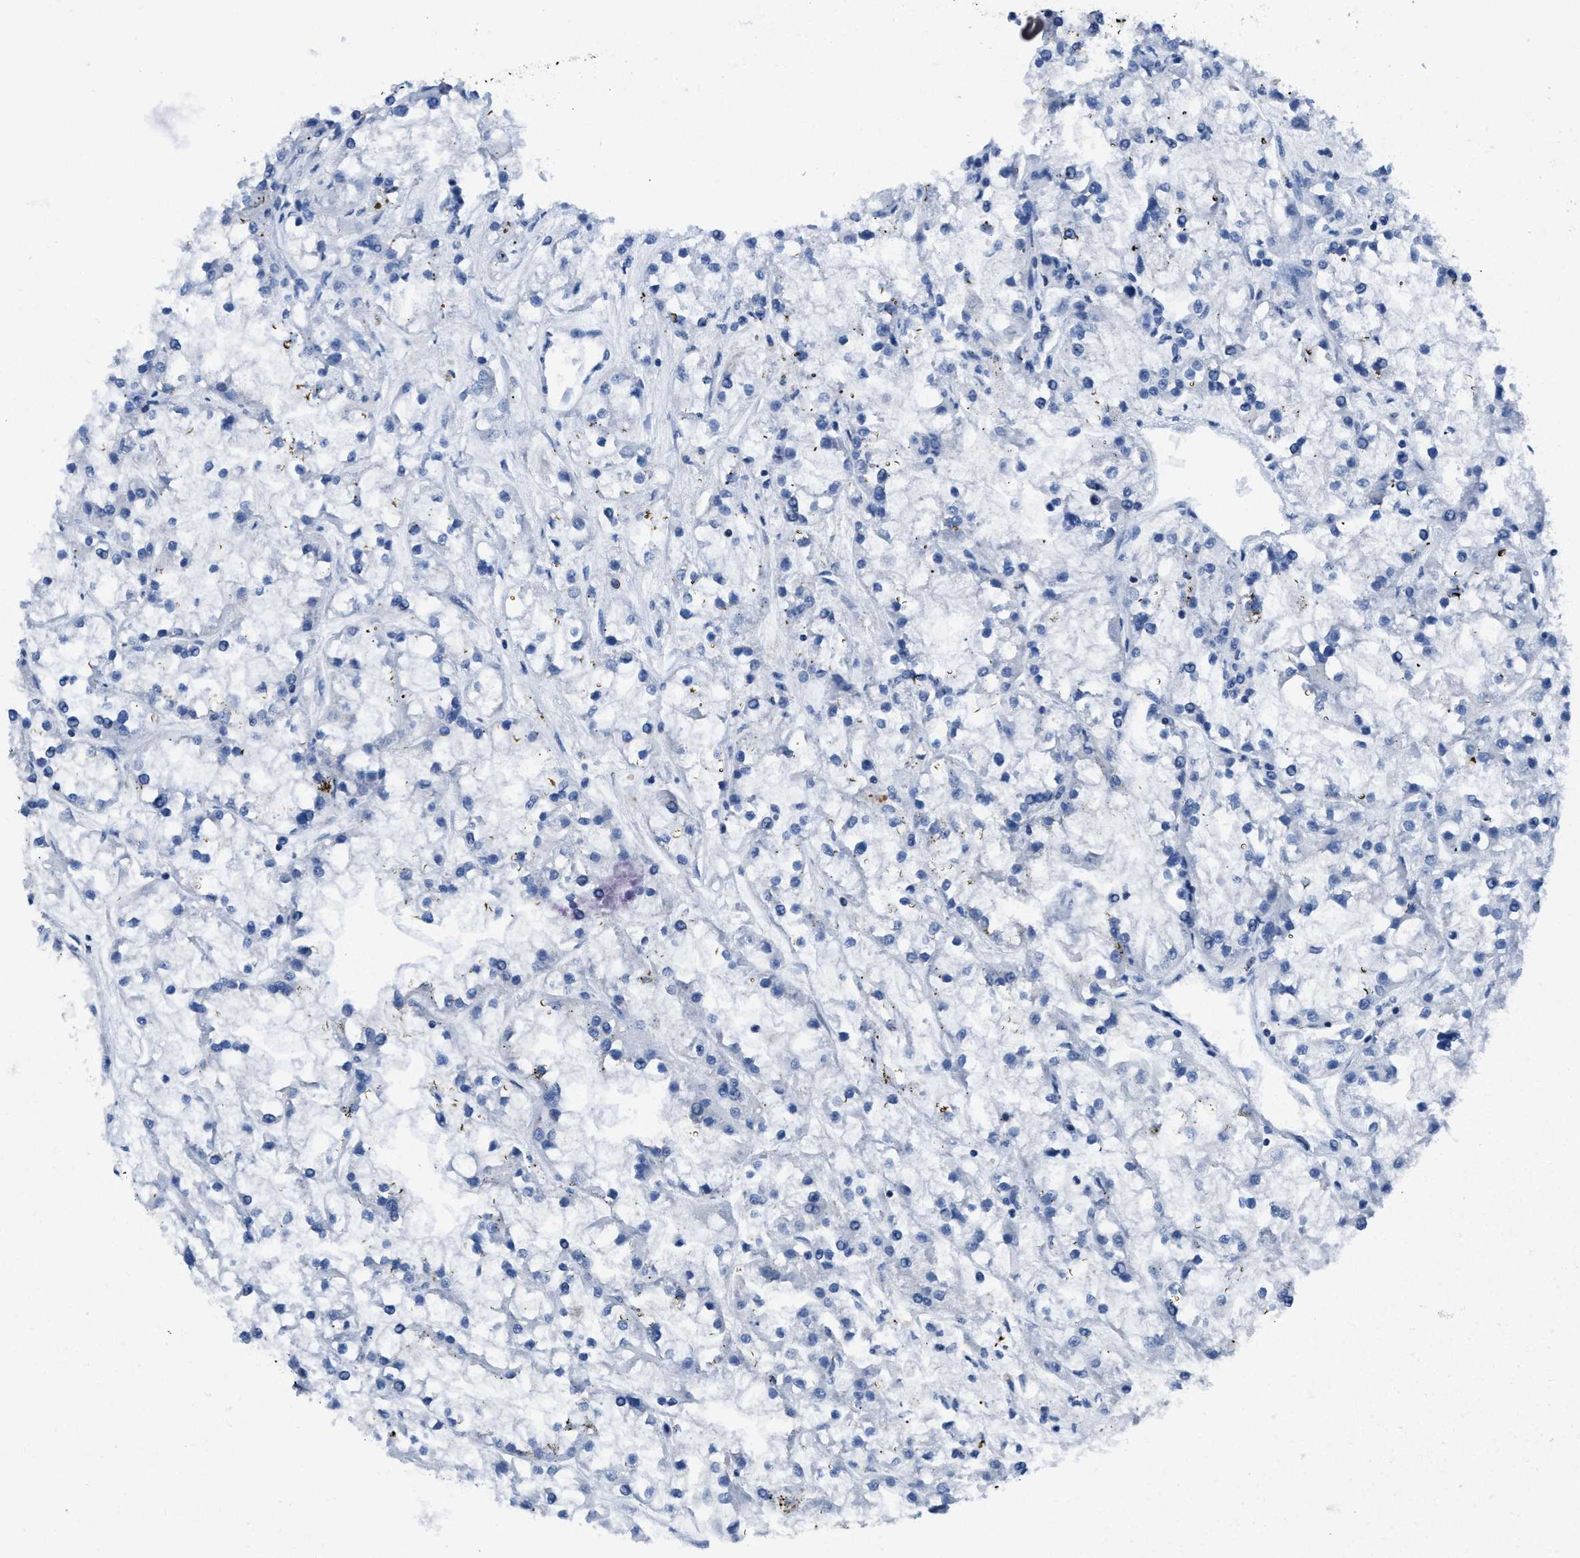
{"staining": {"intensity": "negative", "quantity": "none", "location": "none"}, "tissue": "renal cancer", "cell_type": "Tumor cells", "image_type": "cancer", "snomed": [{"axis": "morphology", "description": "Adenocarcinoma, NOS"}, {"axis": "topography", "description": "Kidney"}], "caption": "IHC of human renal cancer (adenocarcinoma) shows no positivity in tumor cells. The staining was performed using DAB to visualize the protein expression in brown, while the nuclei were stained in blue with hematoxylin (Magnification: 20x).", "gene": "ITGA3", "patient": {"sex": "female", "age": 52}}